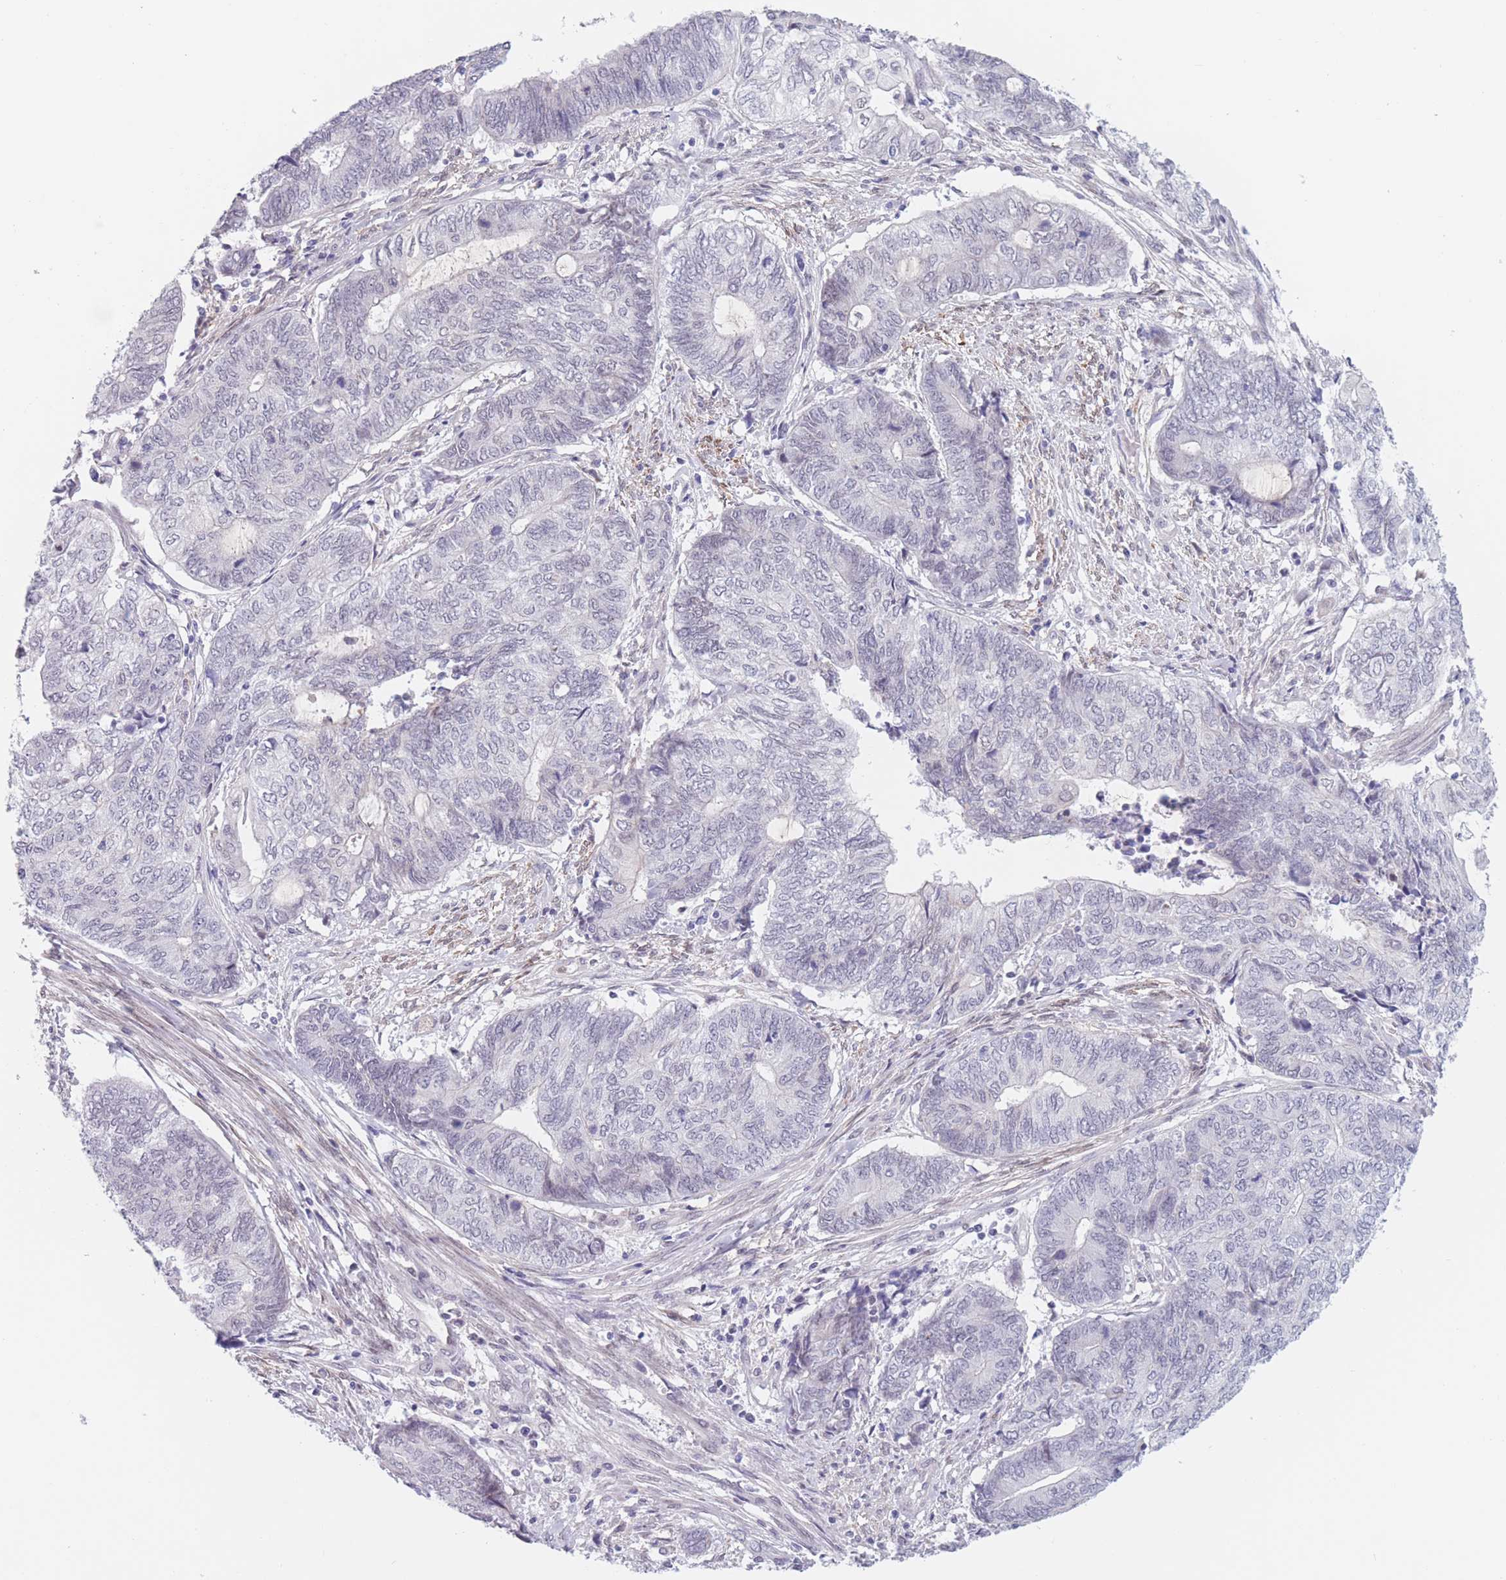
{"staining": {"intensity": "negative", "quantity": "none", "location": "none"}, "tissue": "endometrial cancer", "cell_type": "Tumor cells", "image_type": "cancer", "snomed": [{"axis": "morphology", "description": "Adenocarcinoma, NOS"}, {"axis": "topography", "description": "Uterus"}, {"axis": "topography", "description": "Endometrium"}], "caption": "Photomicrograph shows no significant protein expression in tumor cells of endometrial cancer.", "gene": "PODXL", "patient": {"sex": "female", "age": 70}}